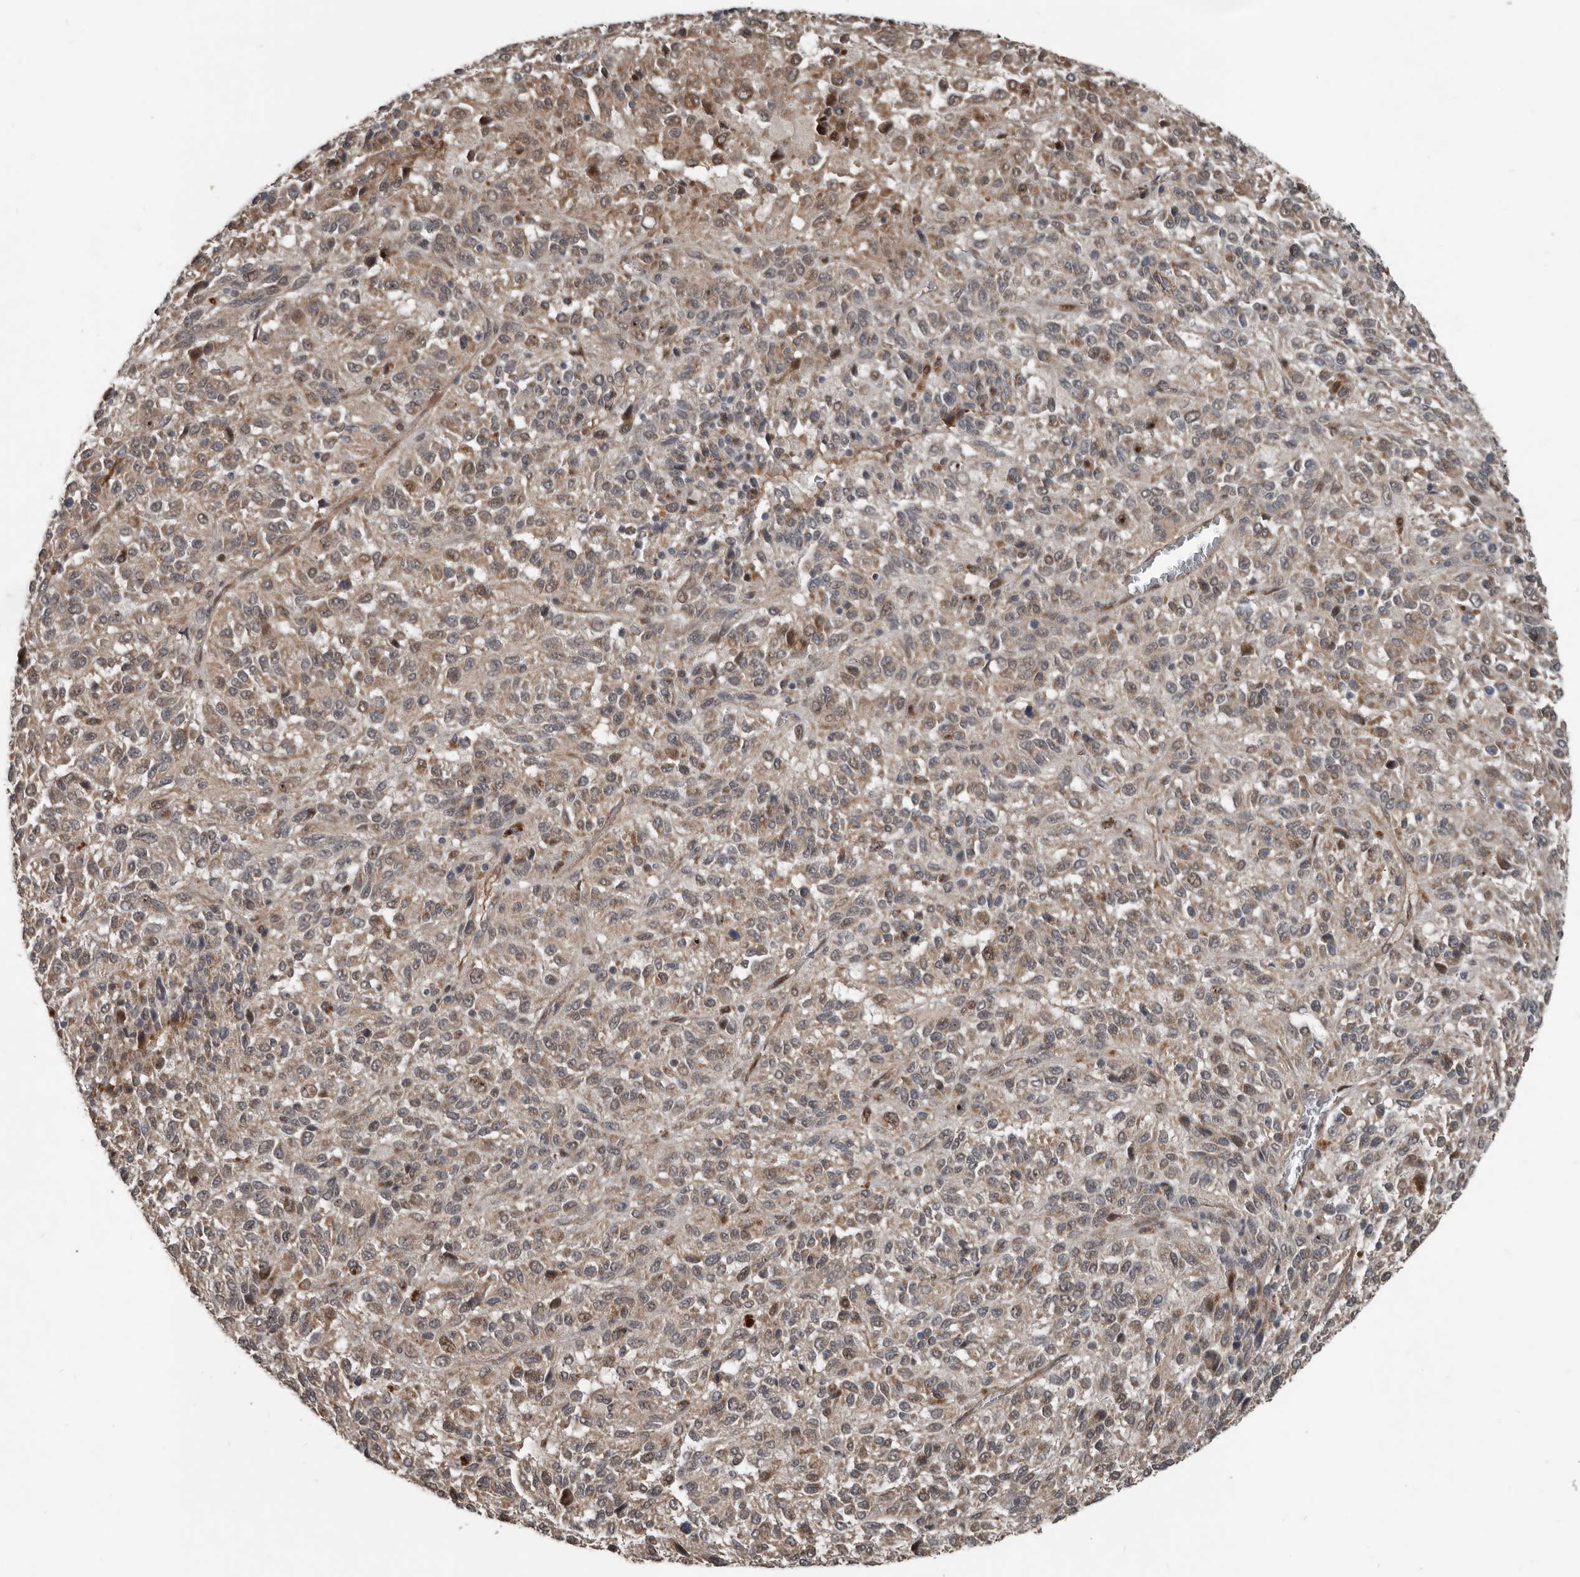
{"staining": {"intensity": "weak", "quantity": ">75%", "location": "cytoplasmic/membranous"}, "tissue": "melanoma", "cell_type": "Tumor cells", "image_type": "cancer", "snomed": [{"axis": "morphology", "description": "Malignant melanoma, Metastatic site"}, {"axis": "topography", "description": "Lung"}], "caption": "Brown immunohistochemical staining in malignant melanoma (metastatic site) displays weak cytoplasmic/membranous positivity in approximately >75% of tumor cells.", "gene": "YOD1", "patient": {"sex": "male", "age": 64}}